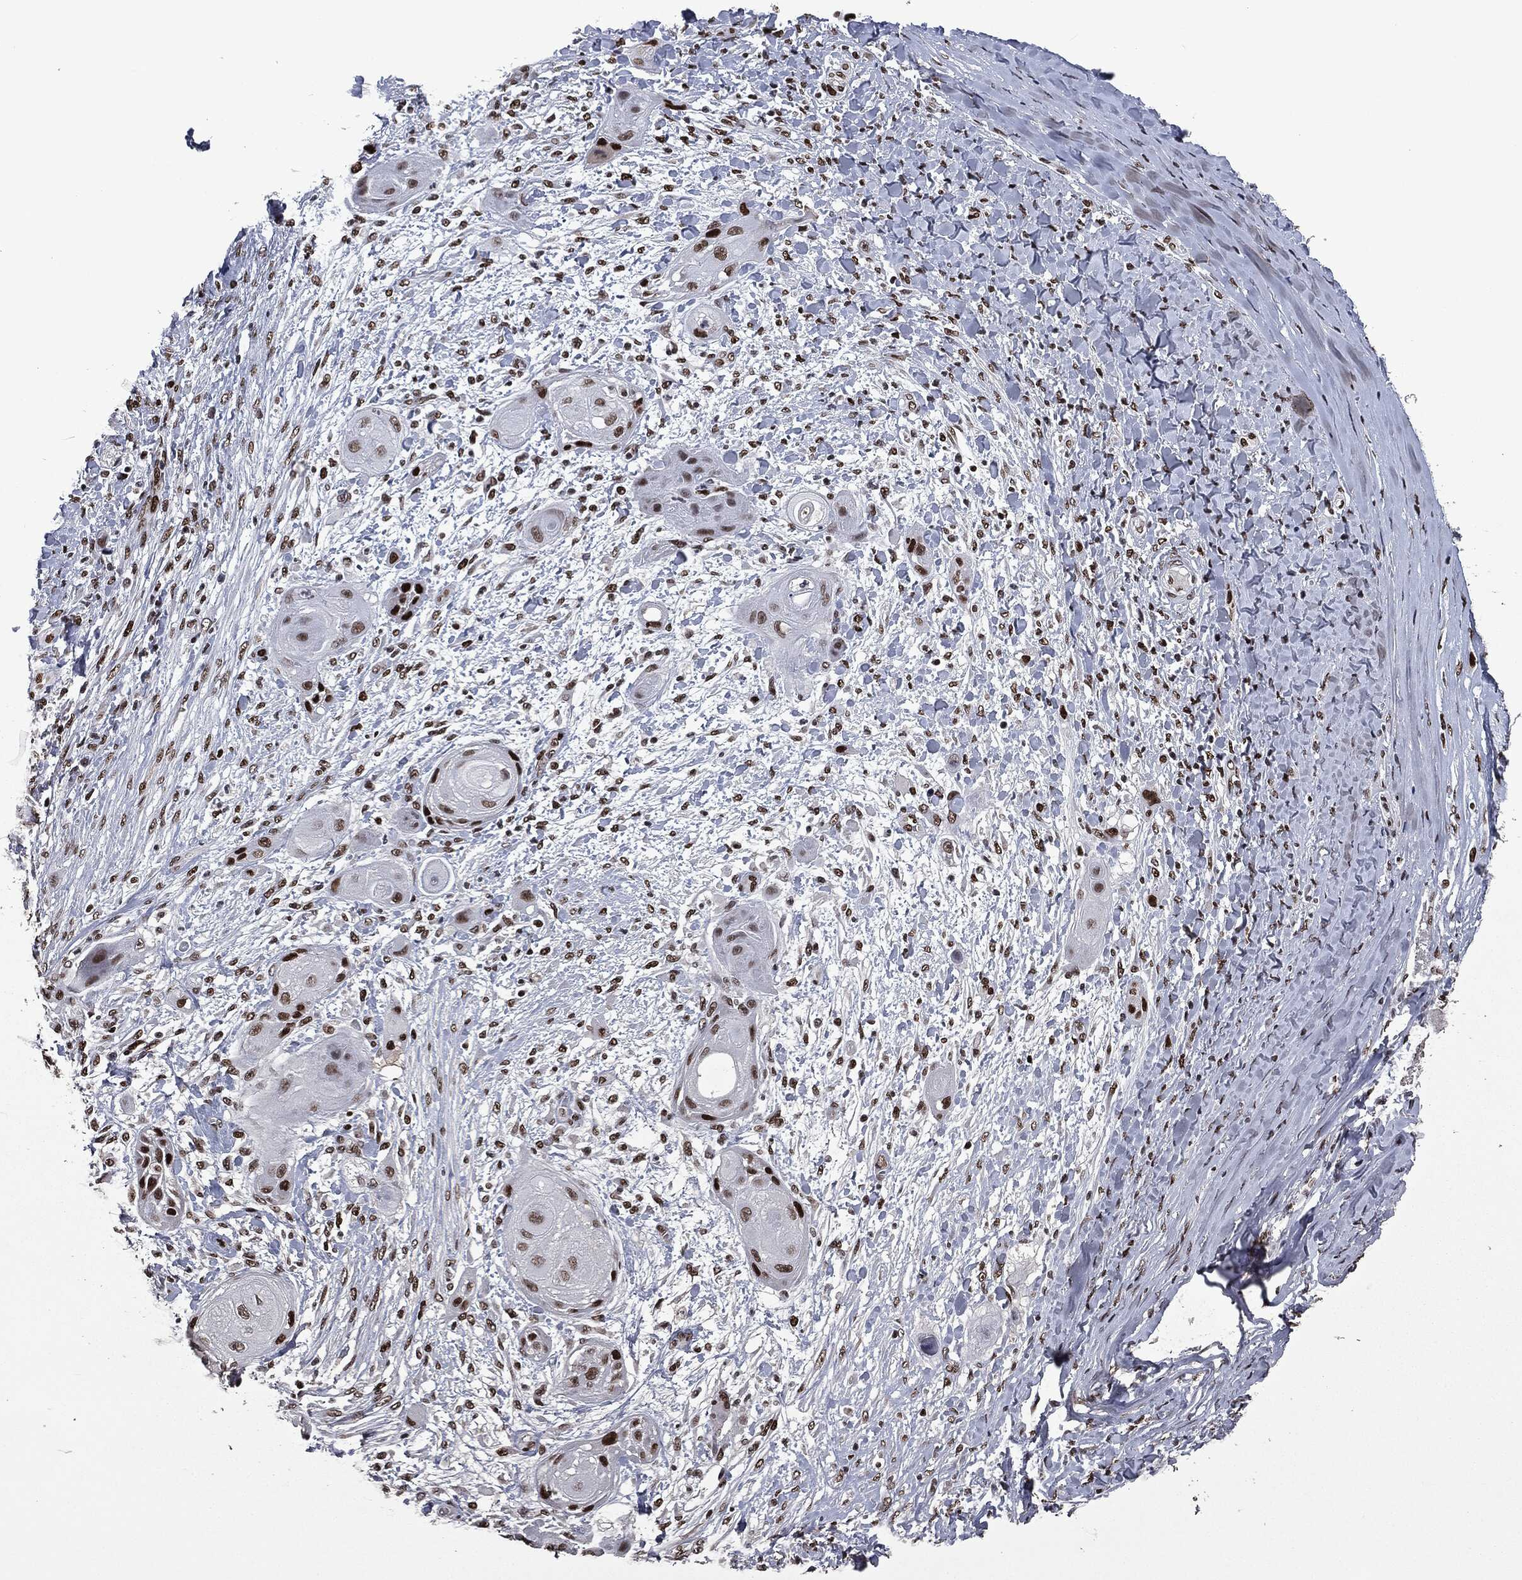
{"staining": {"intensity": "strong", "quantity": "25%-75%", "location": "nuclear"}, "tissue": "skin cancer", "cell_type": "Tumor cells", "image_type": "cancer", "snomed": [{"axis": "morphology", "description": "Squamous cell carcinoma, NOS"}, {"axis": "topography", "description": "Skin"}], "caption": "Immunohistochemistry (IHC) micrograph of human skin cancer stained for a protein (brown), which exhibits high levels of strong nuclear staining in about 25%-75% of tumor cells.", "gene": "MSH2", "patient": {"sex": "male", "age": 62}}